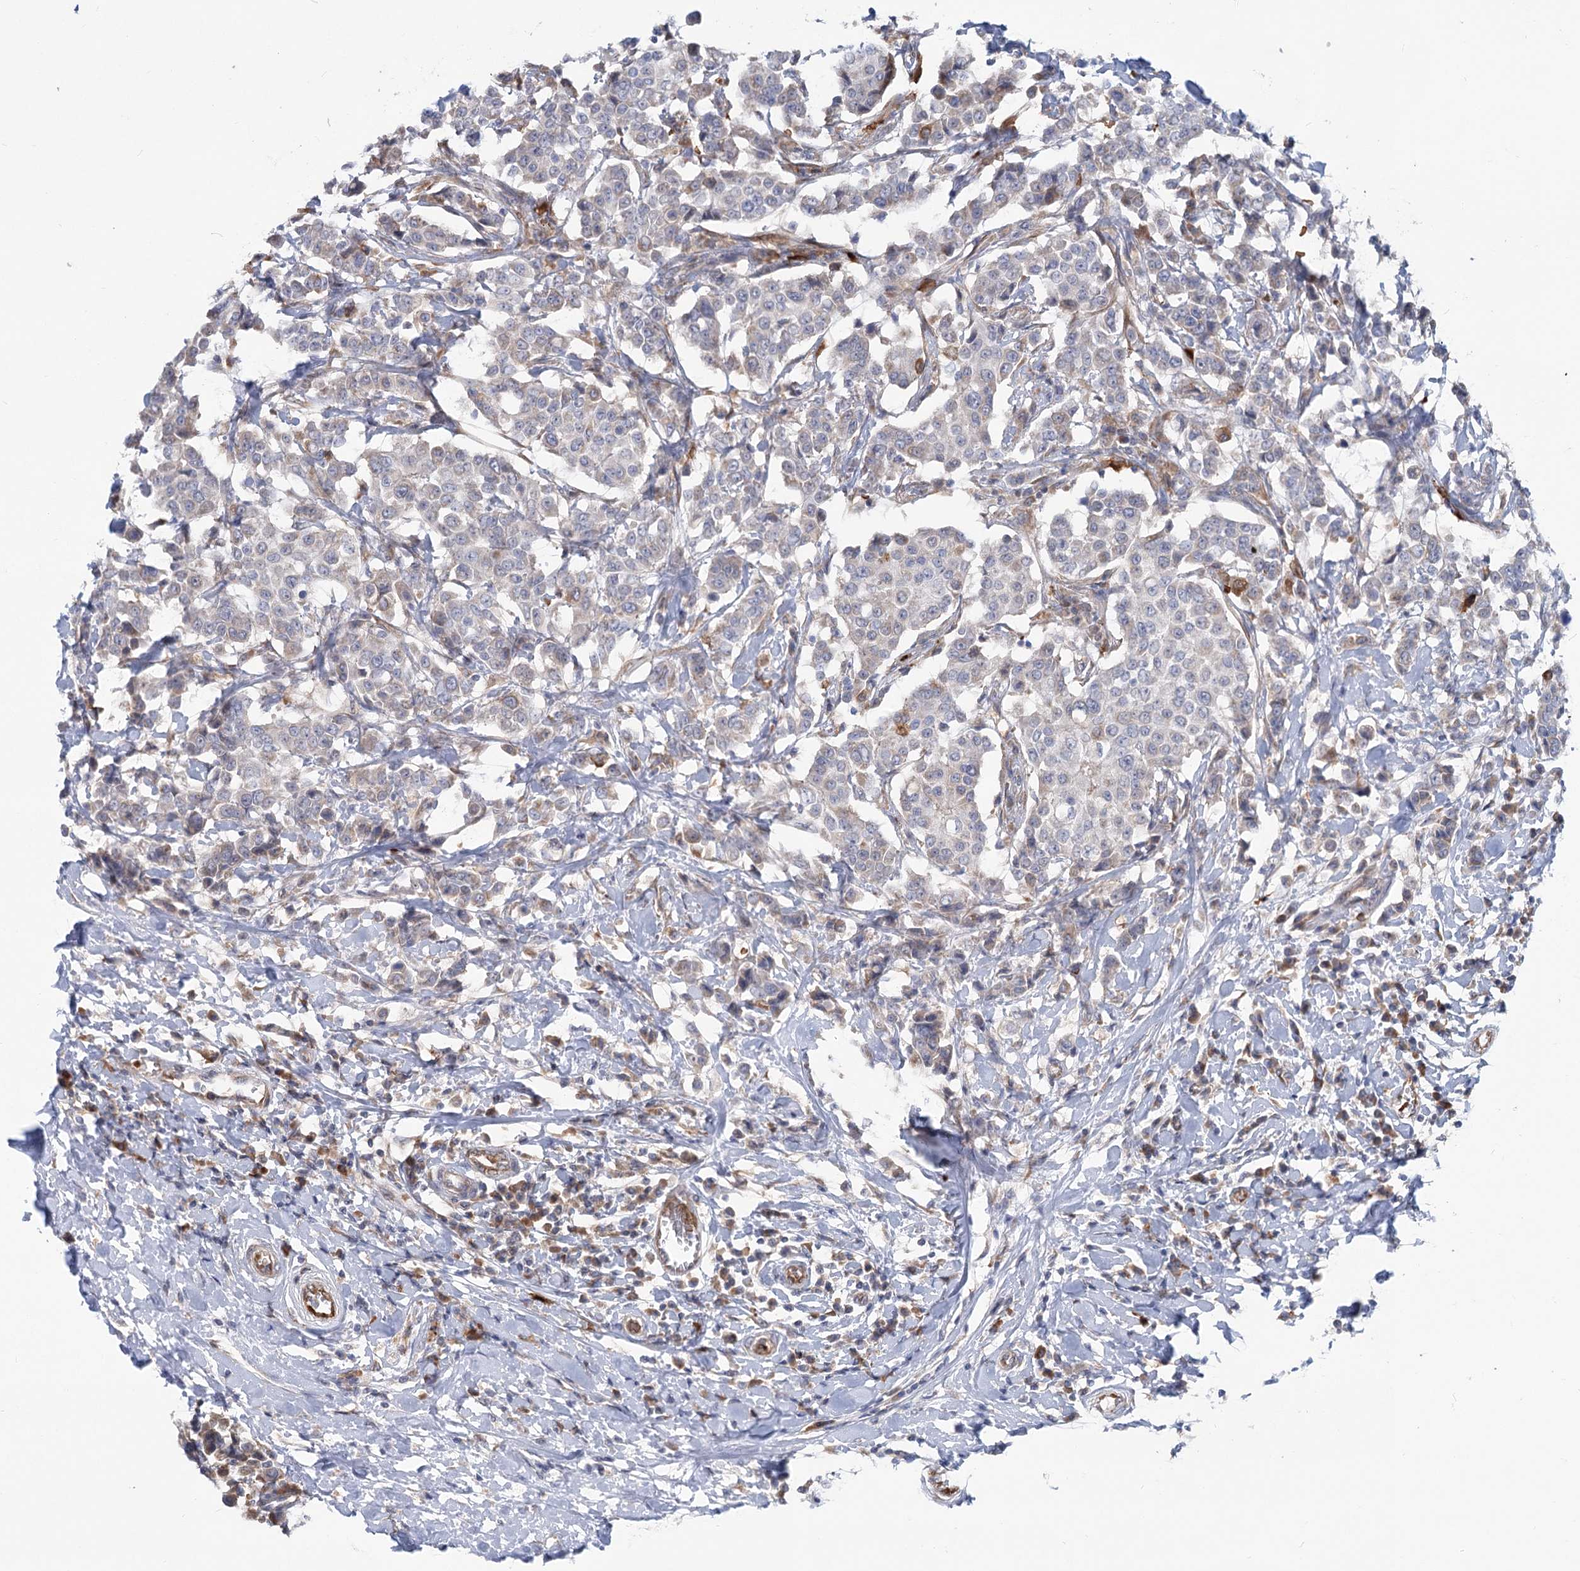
{"staining": {"intensity": "moderate", "quantity": "25%-75%", "location": "cytoplasmic/membranous"}, "tissue": "breast cancer", "cell_type": "Tumor cells", "image_type": "cancer", "snomed": [{"axis": "morphology", "description": "Duct carcinoma"}, {"axis": "topography", "description": "Breast"}], "caption": "Immunohistochemistry (IHC) staining of breast cancer, which shows medium levels of moderate cytoplasmic/membranous staining in approximately 25%-75% of tumor cells indicating moderate cytoplasmic/membranous protein positivity. The staining was performed using DAB (brown) for protein detection and nuclei were counterstained in hematoxylin (blue).", "gene": "CIB4", "patient": {"sex": "female", "age": 27}}